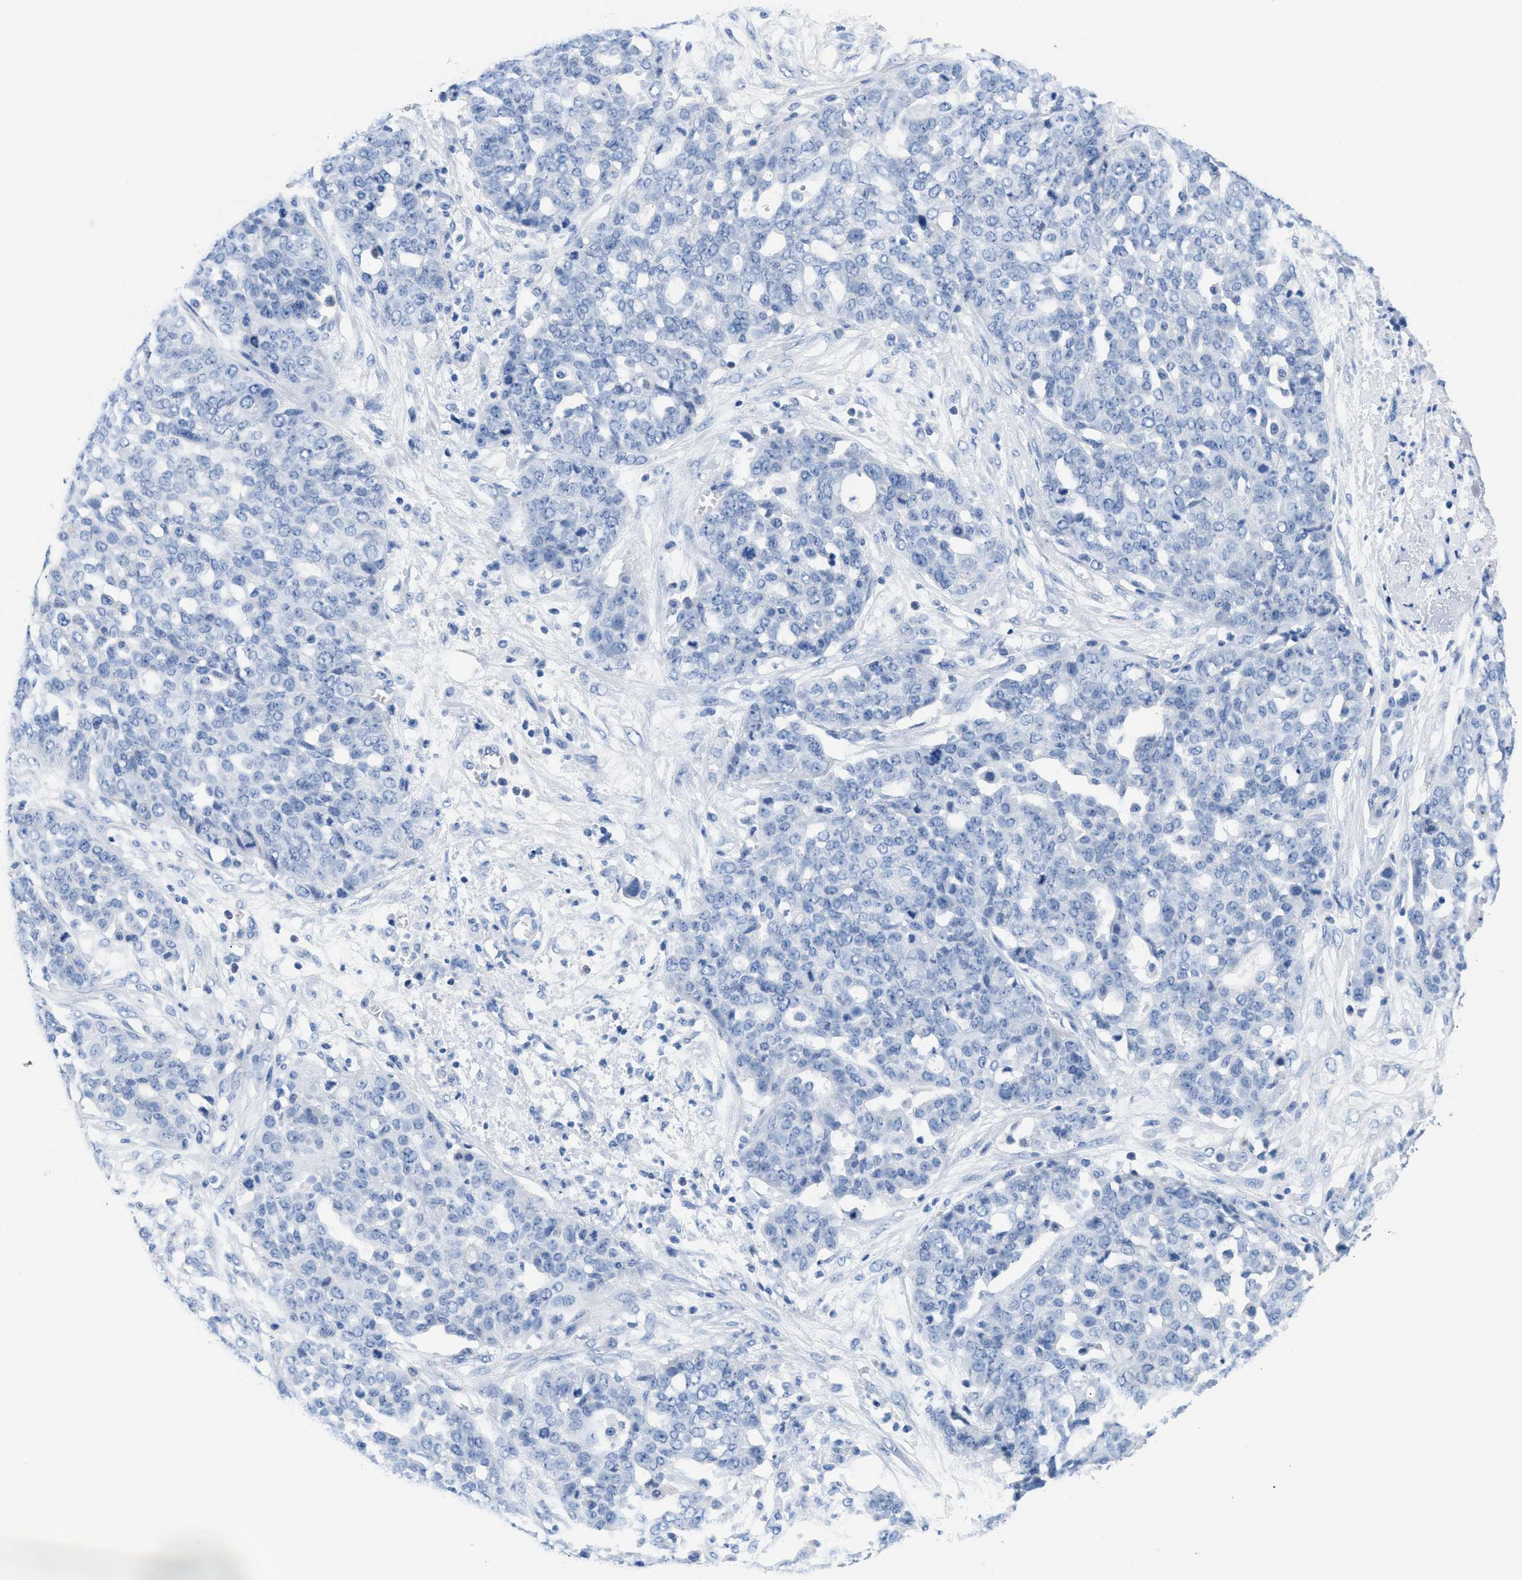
{"staining": {"intensity": "negative", "quantity": "none", "location": "none"}, "tissue": "ovarian cancer", "cell_type": "Tumor cells", "image_type": "cancer", "snomed": [{"axis": "morphology", "description": "Cystadenocarcinoma, serous, NOS"}, {"axis": "topography", "description": "Soft tissue"}, {"axis": "topography", "description": "Ovary"}], "caption": "The histopathology image demonstrates no staining of tumor cells in serous cystadenocarcinoma (ovarian). (DAB immunohistochemistry with hematoxylin counter stain).", "gene": "SLFN13", "patient": {"sex": "female", "age": 57}}